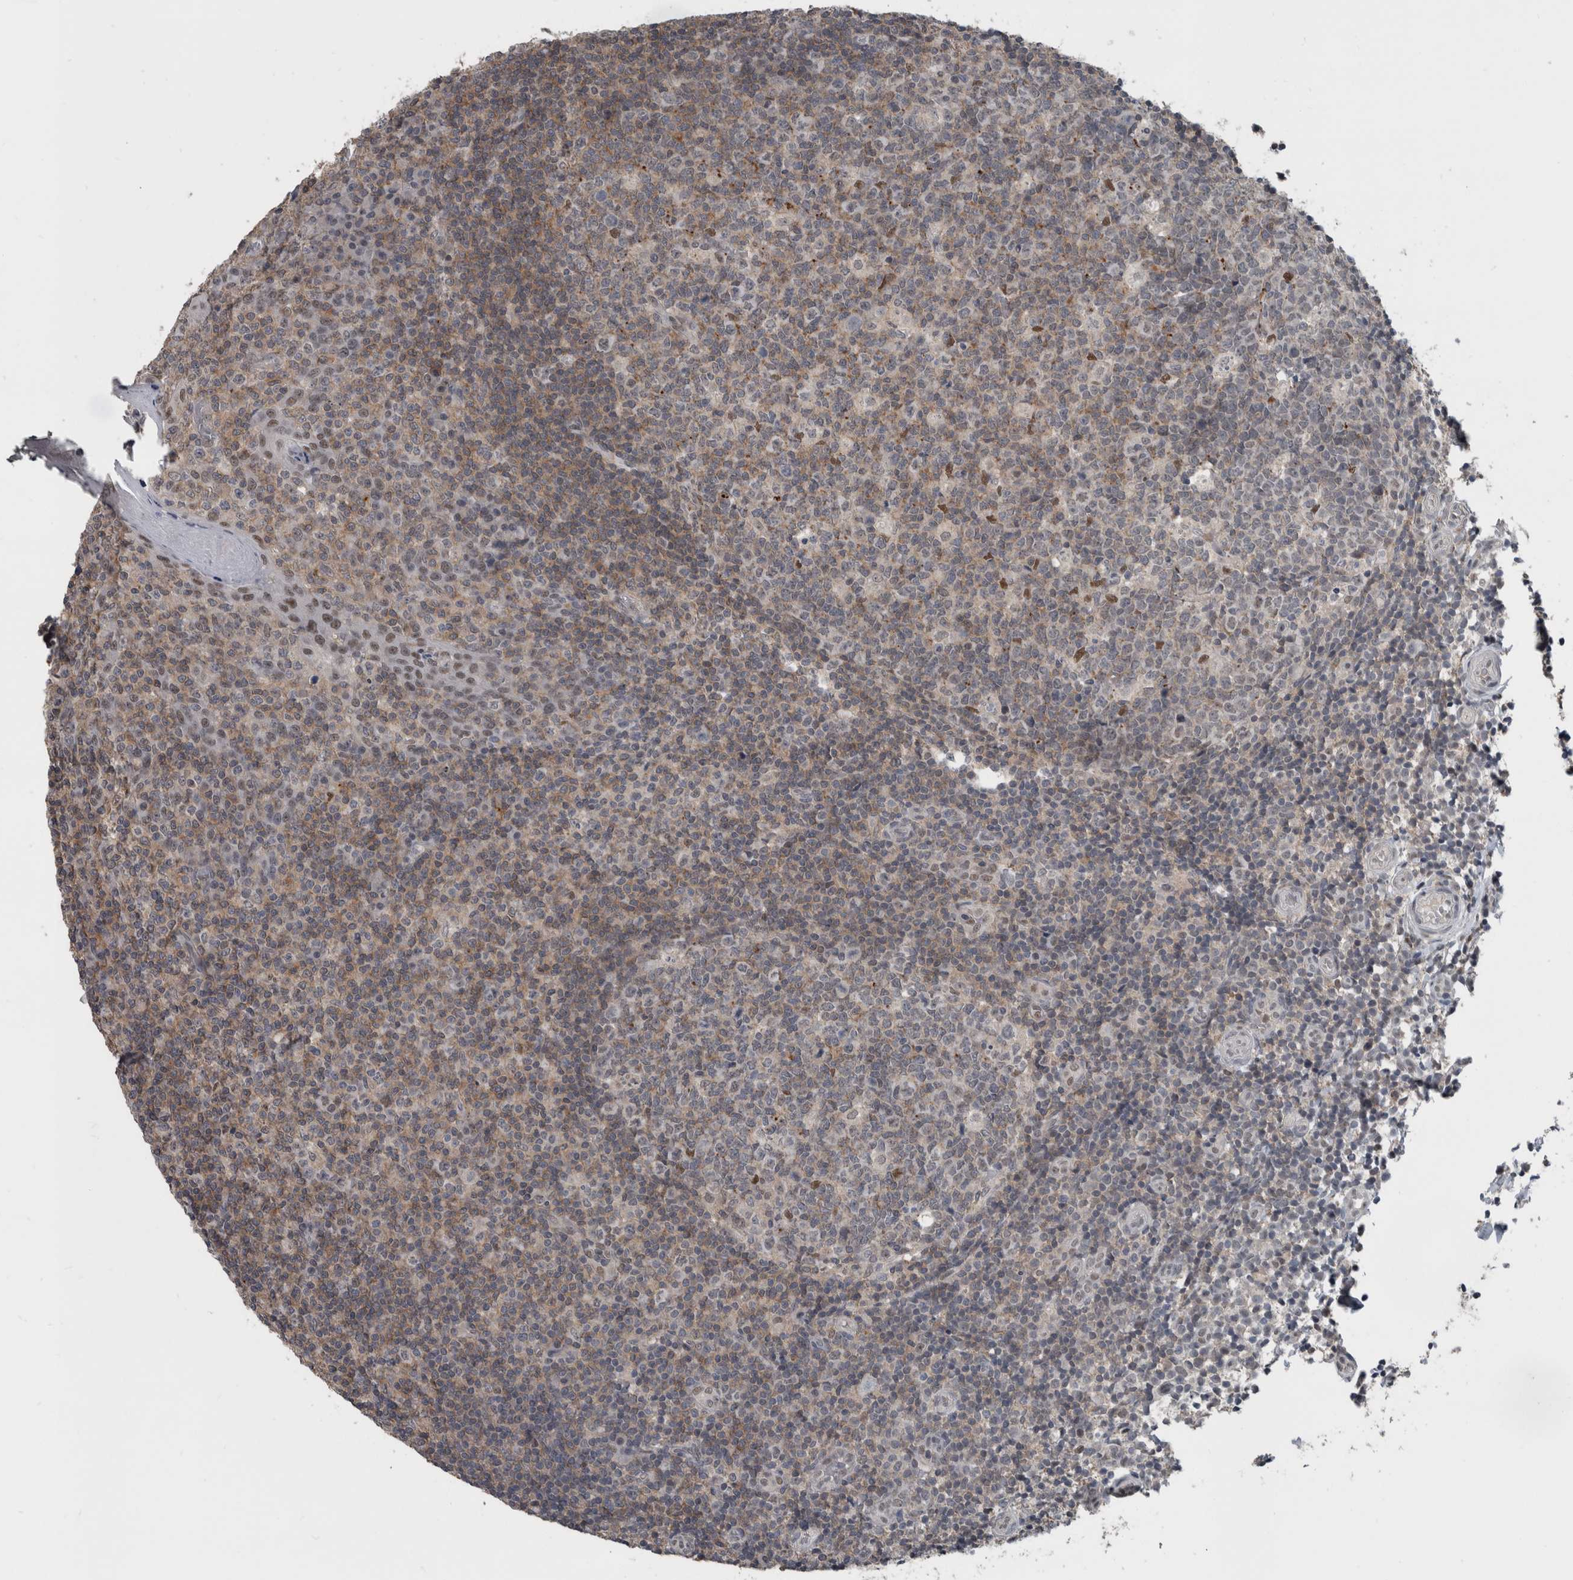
{"staining": {"intensity": "moderate", "quantity": "<25%", "location": "cytoplasmic/membranous,nuclear"}, "tissue": "tonsil", "cell_type": "Germinal center cells", "image_type": "normal", "snomed": [{"axis": "morphology", "description": "Normal tissue, NOS"}, {"axis": "topography", "description": "Tonsil"}], "caption": "This image reveals immunohistochemistry staining of benign tonsil, with low moderate cytoplasmic/membranous,nuclear positivity in approximately <25% of germinal center cells.", "gene": "ZBTB21", "patient": {"sex": "female", "age": 19}}